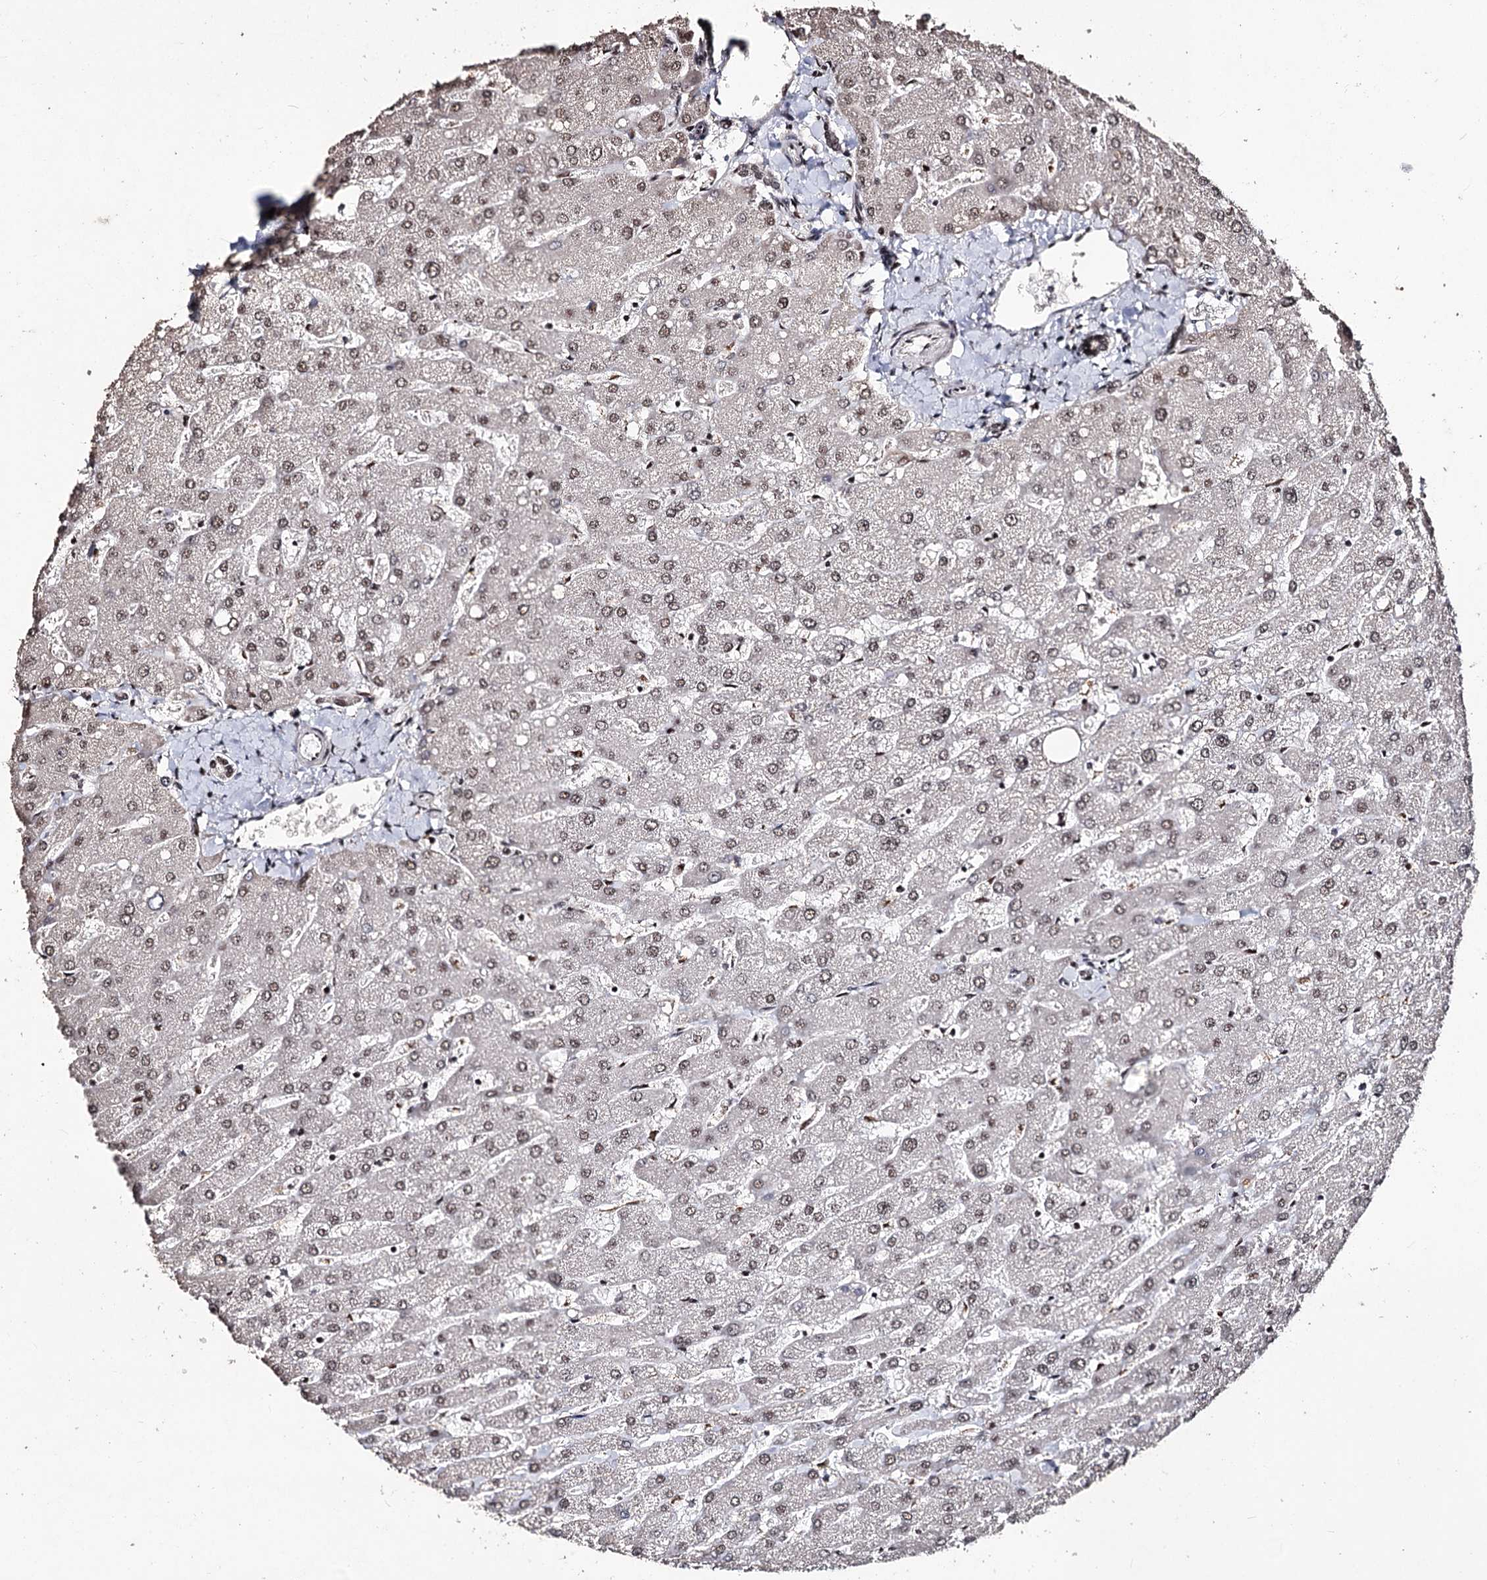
{"staining": {"intensity": "moderate", "quantity": ">75%", "location": "nuclear"}, "tissue": "liver", "cell_type": "Cholangiocytes", "image_type": "normal", "snomed": [{"axis": "morphology", "description": "Normal tissue, NOS"}, {"axis": "topography", "description": "Liver"}], "caption": "A brown stain highlights moderate nuclear staining of a protein in cholangiocytes of unremarkable liver.", "gene": "U2SURP", "patient": {"sex": "male", "age": 55}}